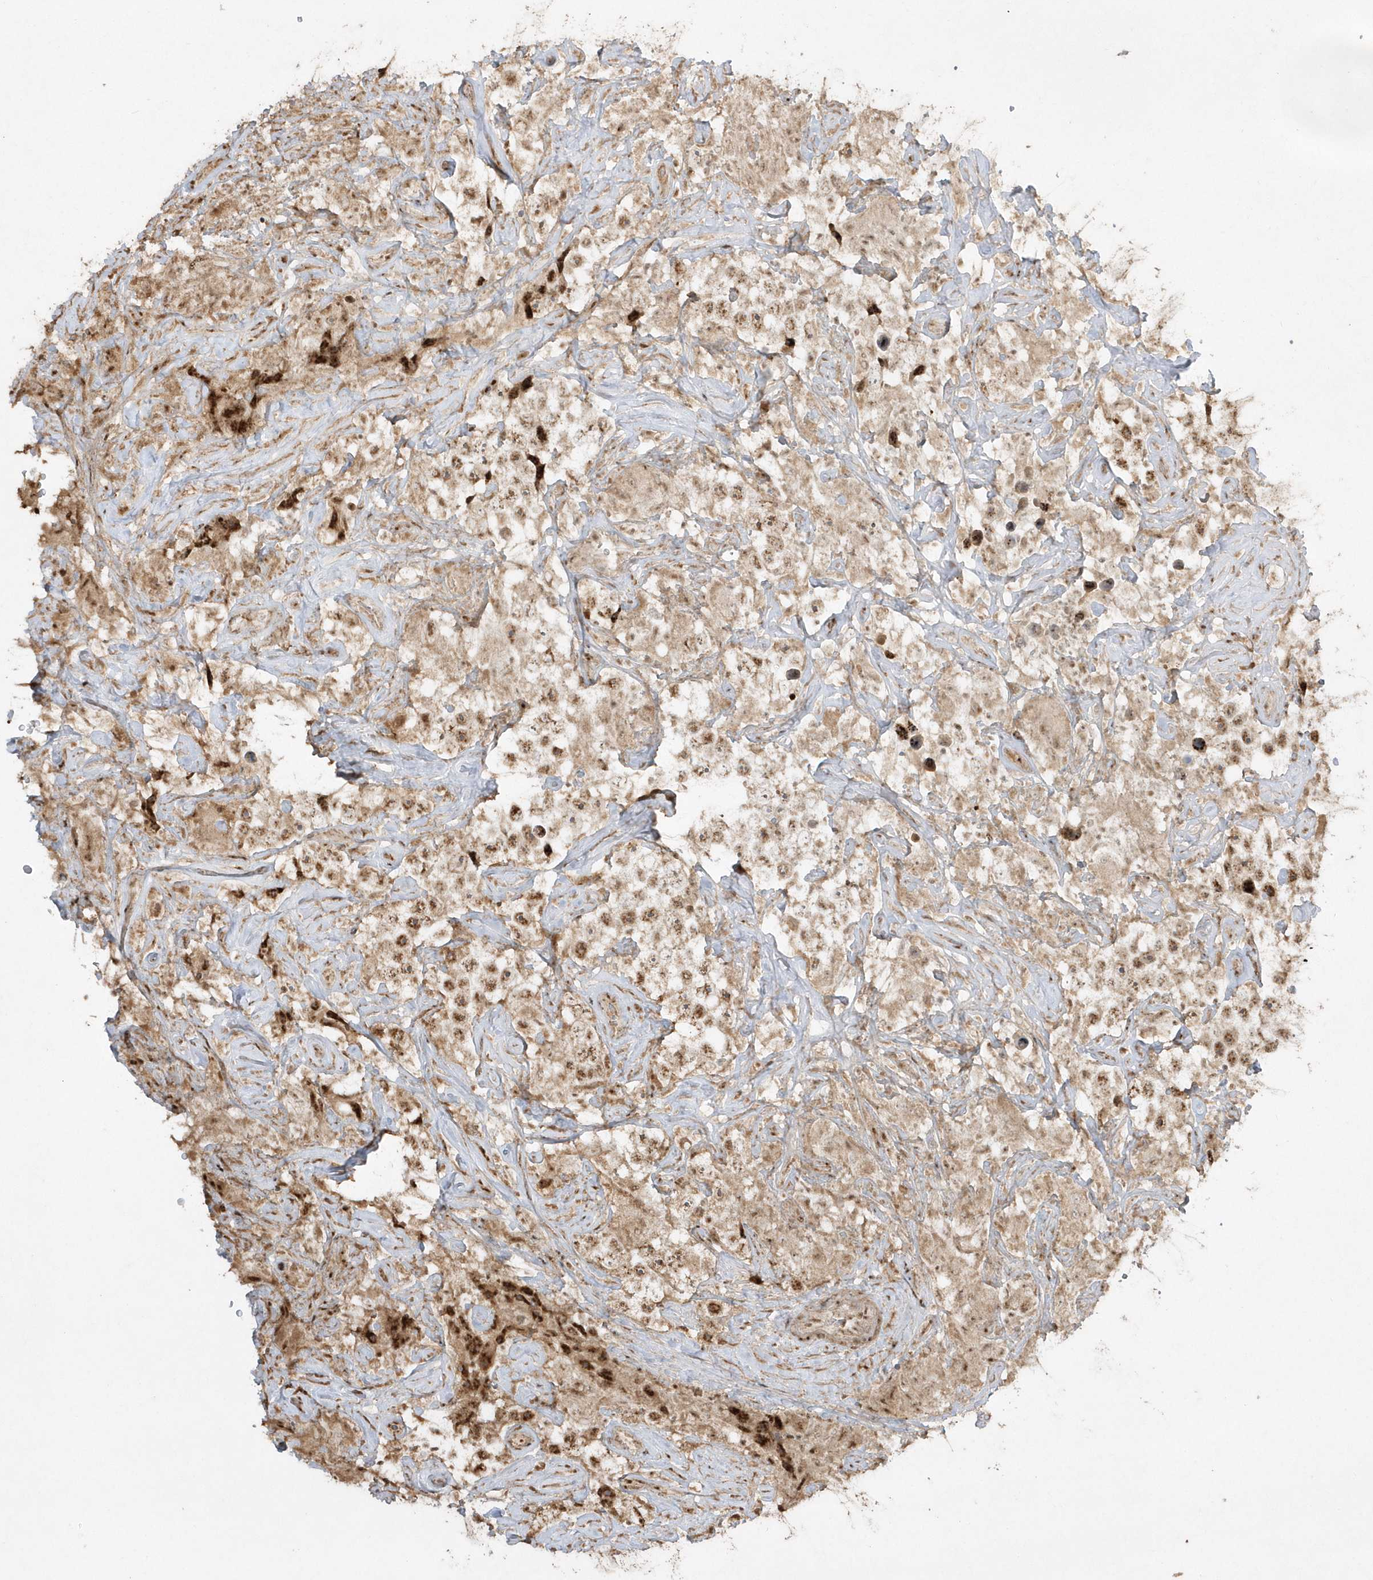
{"staining": {"intensity": "strong", "quantity": ">75%", "location": "cytoplasmic/membranous,nuclear"}, "tissue": "testis cancer", "cell_type": "Tumor cells", "image_type": "cancer", "snomed": [{"axis": "morphology", "description": "Seminoma, NOS"}, {"axis": "topography", "description": "Testis"}], "caption": "Protein staining of testis seminoma tissue exhibits strong cytoplasmic/membranous and nuclear expression in about >75% of tumor cells. Using DAB (3,3'-diaminobenzidine) (brown) and hematoxylin (blue) stains, captured at high magnification using brightfield microscopy.", "gene": "POLR3B", "patient": {"sex": "male", "age": 49}}